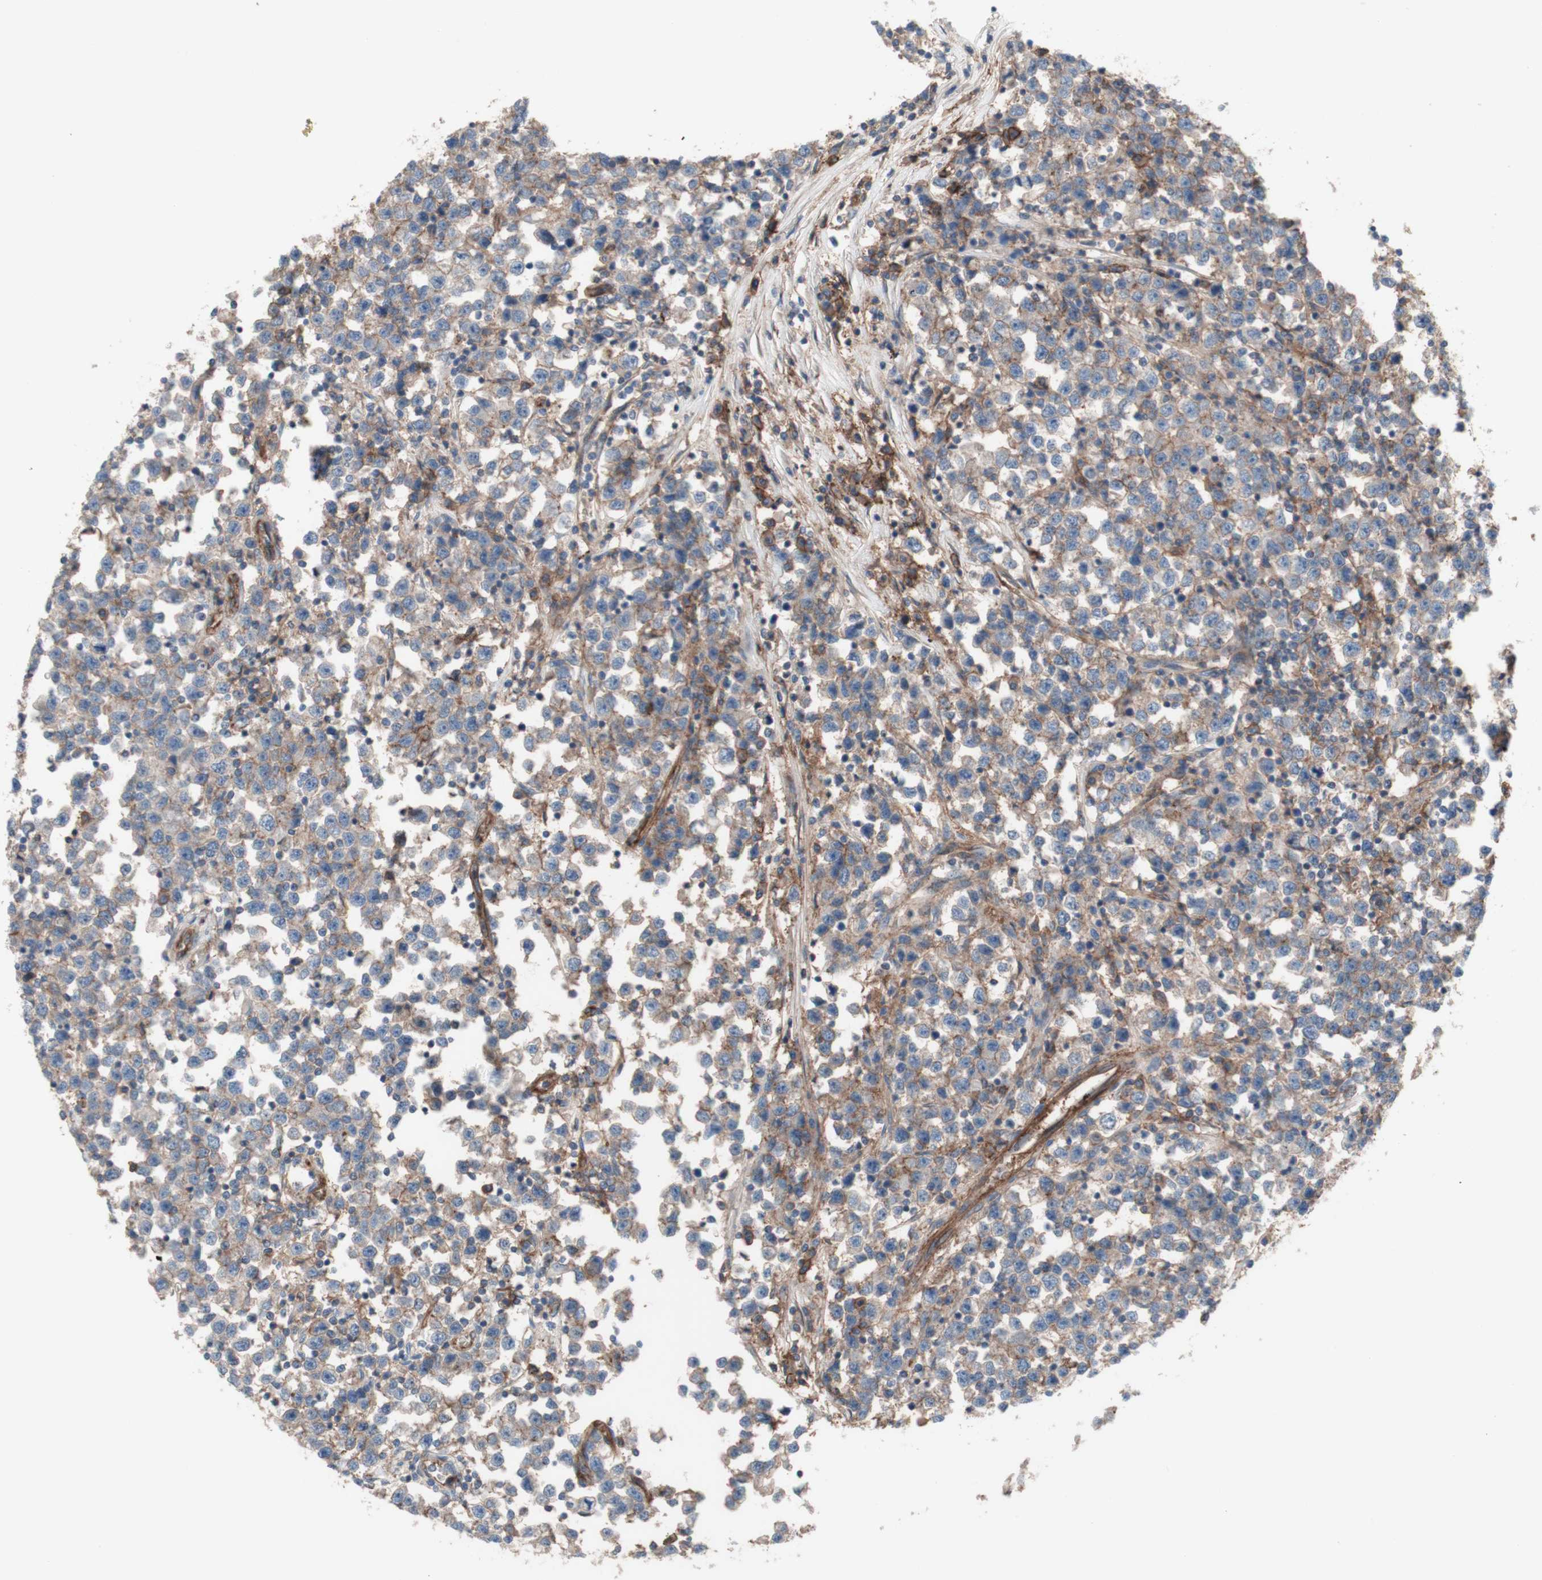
{"staining": {"intensity": "moderate", "quantity": "25%-75%", "location": "cytoplasmic/membranous"}, "tissue": "testis cancer", "cell_type": "Tumor cells", "image_type": "cancer", "snomed": [{"axis": "morphology", "description": "Seminoma, NOS"}, {"axis": "topography", "description": "Testis"}], "caption": "Seminoma (testis) was stained to show a protein in brown. There is medium levels of moderate cytoplasmic/membranous positivity in approximately 25%-75% of tumor cells.", "gene": "CD46", "patient": {"sex": "male", "age": 43}}